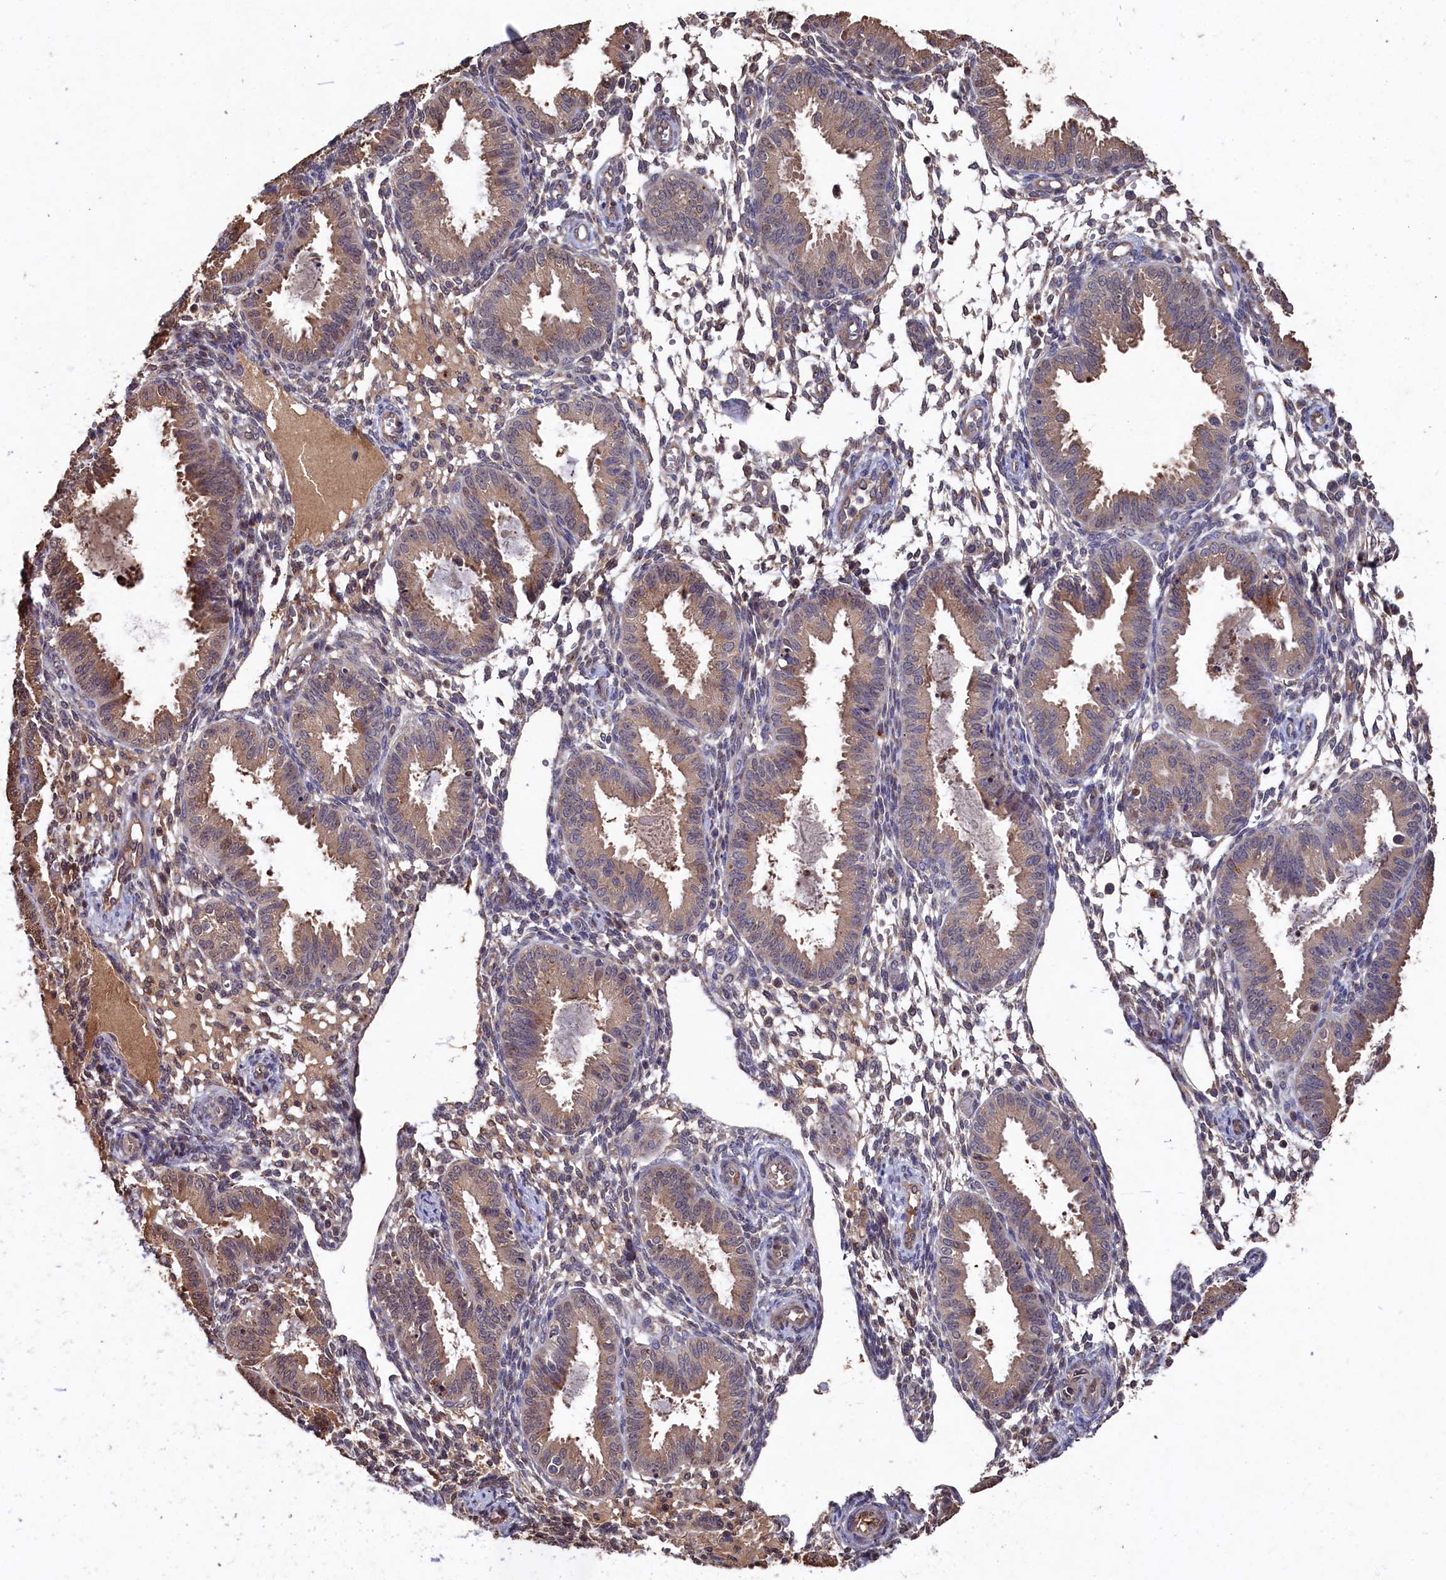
{"staining": {"intensity": "negative", "quantity": "none", "location": "none"}, "tissue": "endometrium", "cell_type": "Cells in endometrial stroma", "image_type": "normal", "snomed": [{"axis": "morphology", "description": "Normal tissue, NOS"}, {"axis": "topography", "description": "Endometrium"}], "caption": "This is an IHC micrograph of unremarkable human endometrium. There is no positivity in cells in endometrial stroma.", "gene": "NAA60", "patient": {"sex": "female", "age": 33}}